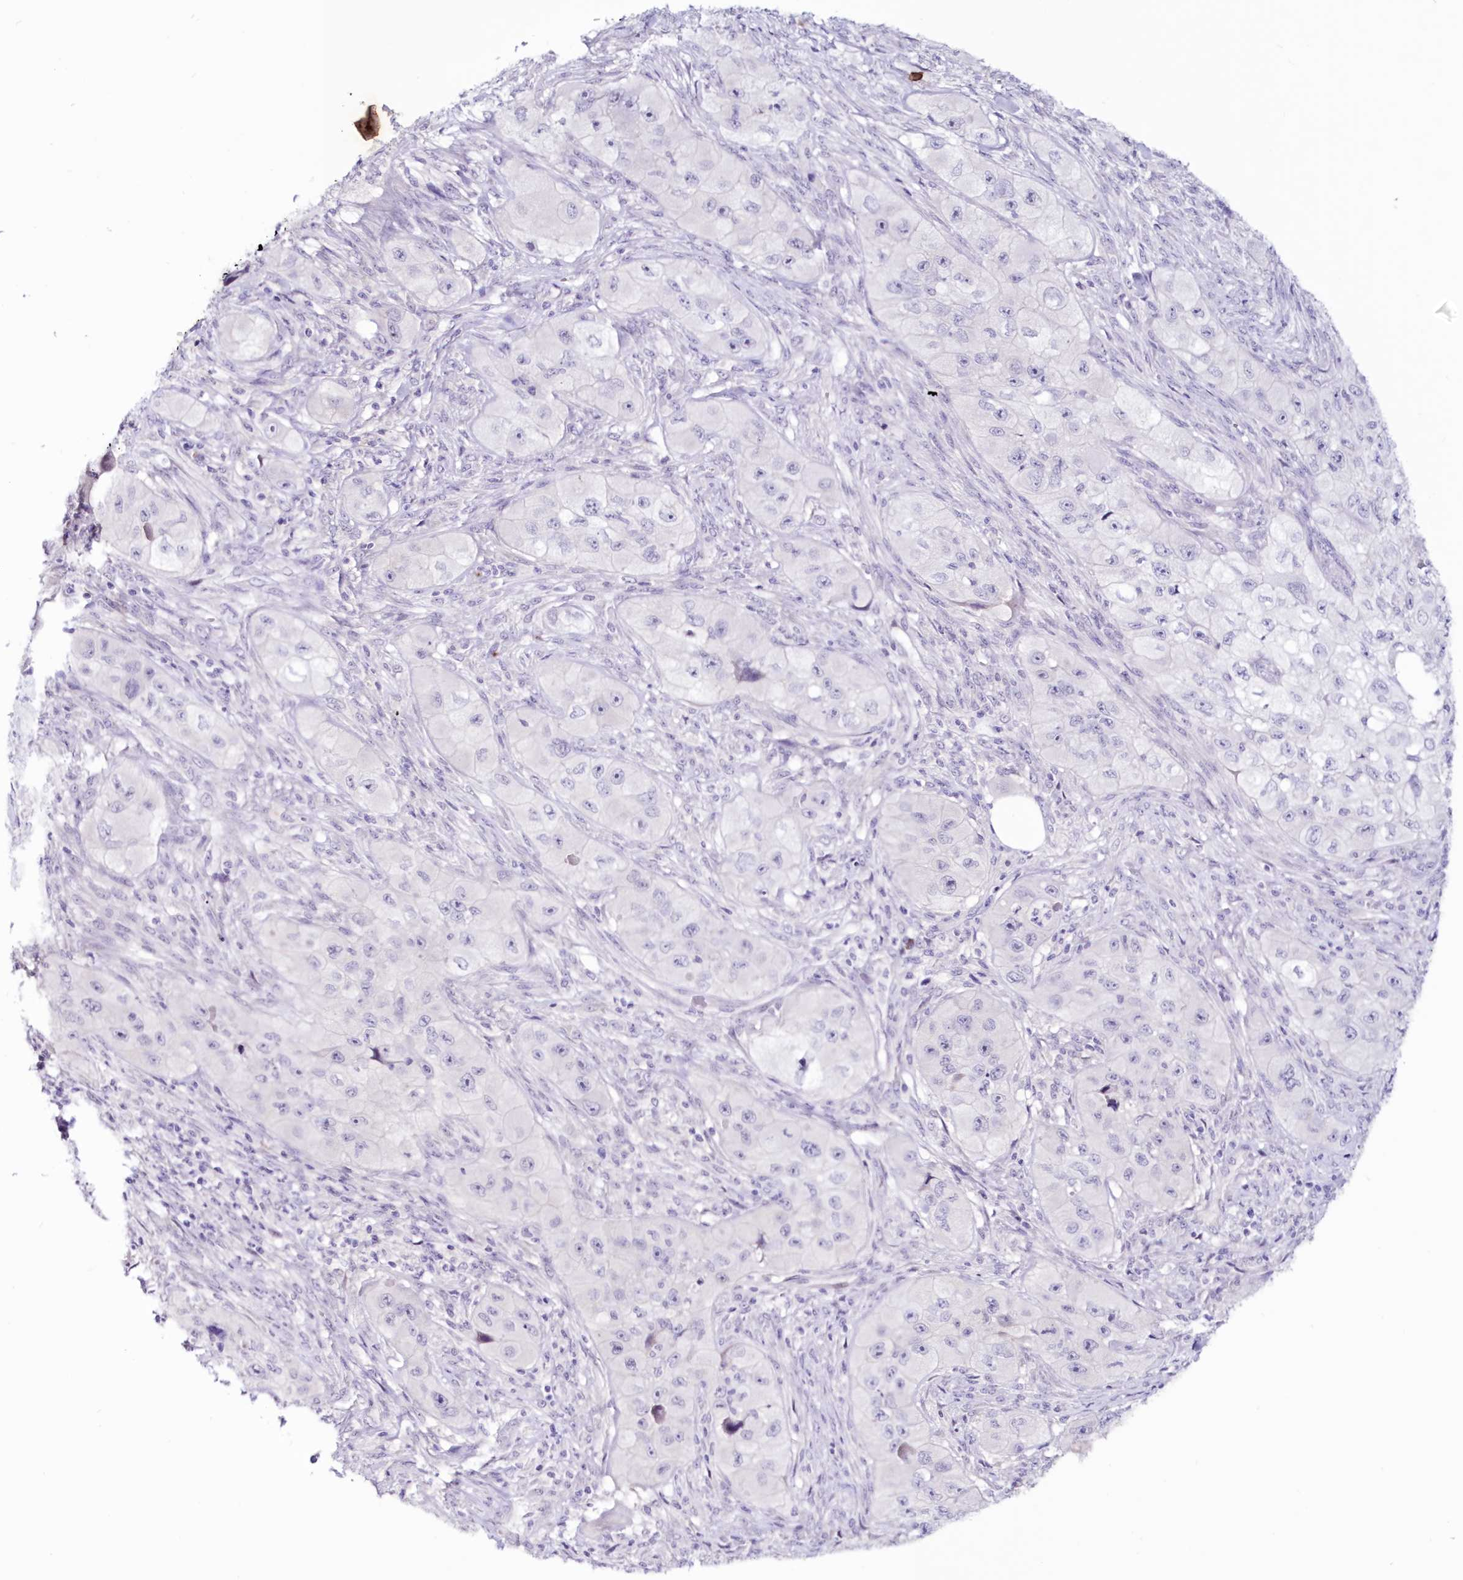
{"staining": {"intensity": "negative", "quantity": "none", "location": "none"}, "tissue": "skin cancer", "cell_type": "Tumor cells", "image_type": "cancer", "snomed": [{"axis": "morphology", "description": "Squamous cell carcinoma, NOS"}, {"axis": "topography", "description": "Skin"}, {"axis": "topography", "description": "Subcutis"}], "caption": "Immunohistochemical staining of skin cancer (squamous cell carcinoma) shows no significant staining in tumor cells.", "gene": "SNED1", "patient": {"sex": "male", "age": 73}}